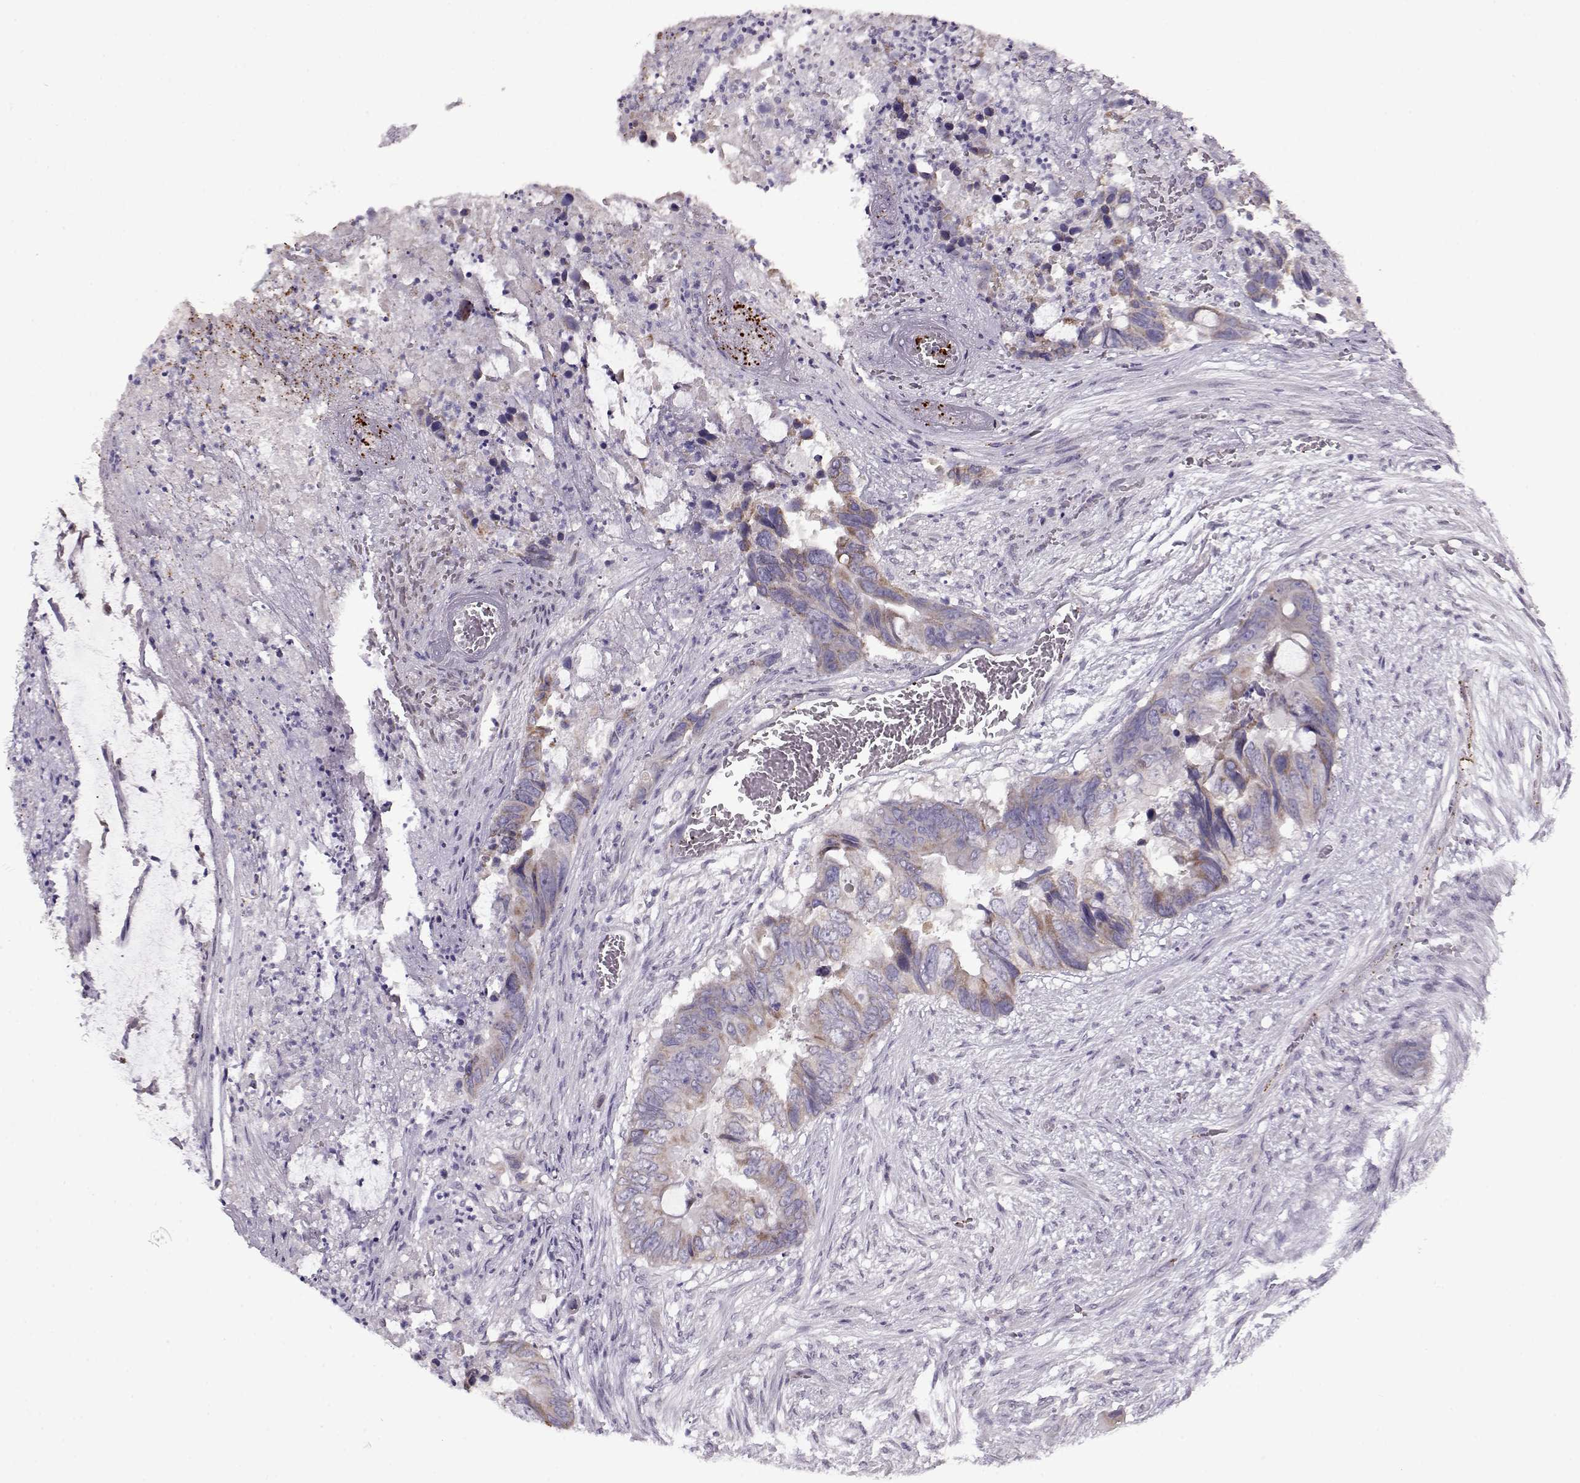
{"staining": {"intensity": "negative", "quantity": "none", "location": "none"}, "tissue": "colorectal cancer", "cell_type": "Tumor cells", "image_type": "cancer", "snomed": [{"axis": "morphology", "description": "Adenocarcinoma, NOS"}, {"axis": "topography", "description": "Rectum"}], "caption": "This is a image of immunohistochemistry (IHC) staining of colorectal cancer (adenocarcinoma), which shows no expression in tumor cells.", "gene": "KLF17", "patient": {"sex": "male", "age": 63}}